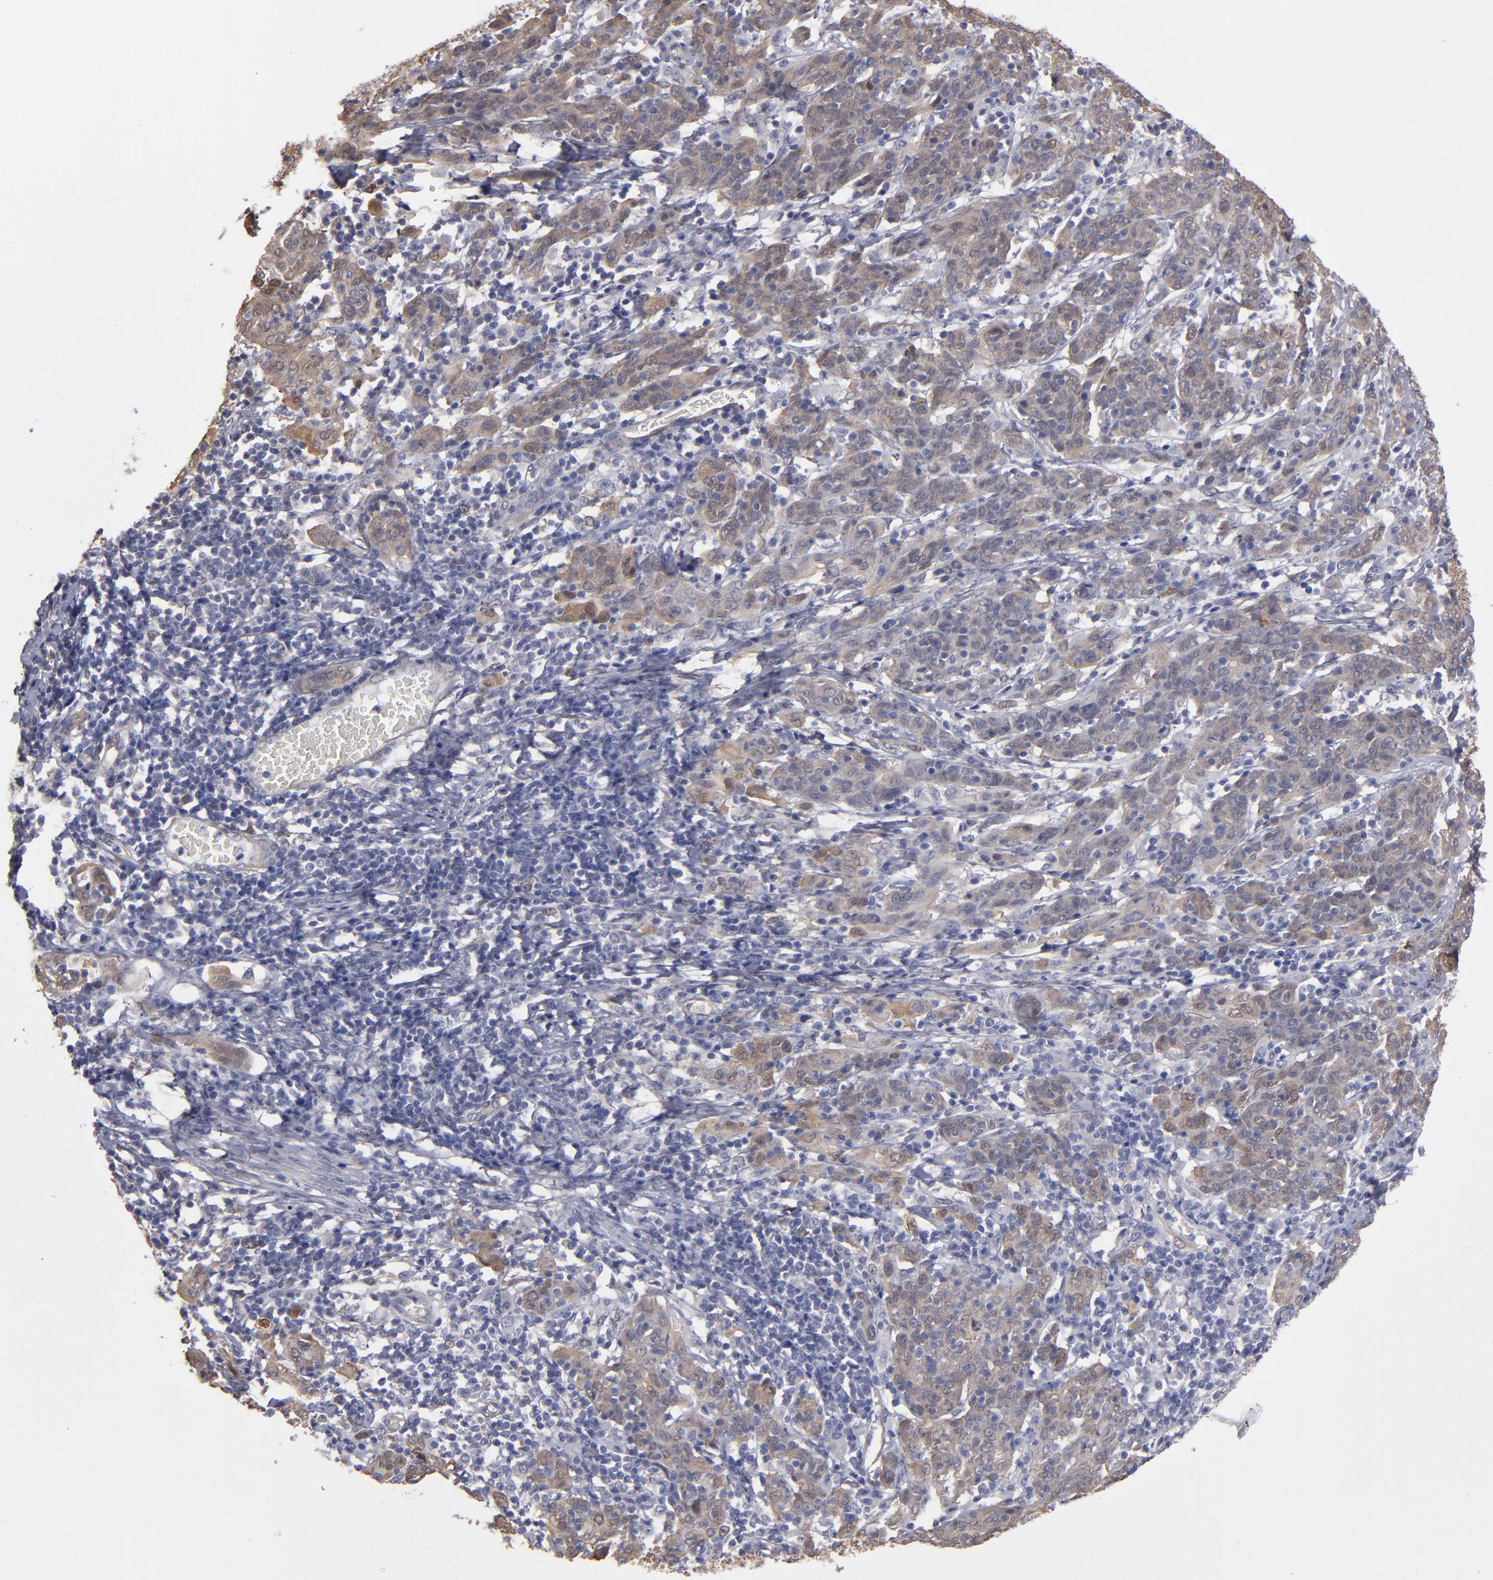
{"staining": {"intensity": "weak", "quantity": ">75%", "location": "cytoplasmic/membranous"}, "tissue": "cervical cancer", "cell_type": "Tumor cells", "image_type": "cancer", "snomed": [{"axis": "morphology", "description": "Normal tissue, NOS"}, {"axis": "morphology", "description": "Squamous cell carcinoma, NOS"}, {"axis": "topography", "description": "Cervix"}], "caption": "Protein analysis of cervical squamous cell carcinoma tissue demonstrates weak cytoplasmic/membranous expression in about >75% of tumor cells. Nuclei are stained in blue.", "gene": "NDRG2", "patient": {"sex": "female", "age": 67}}